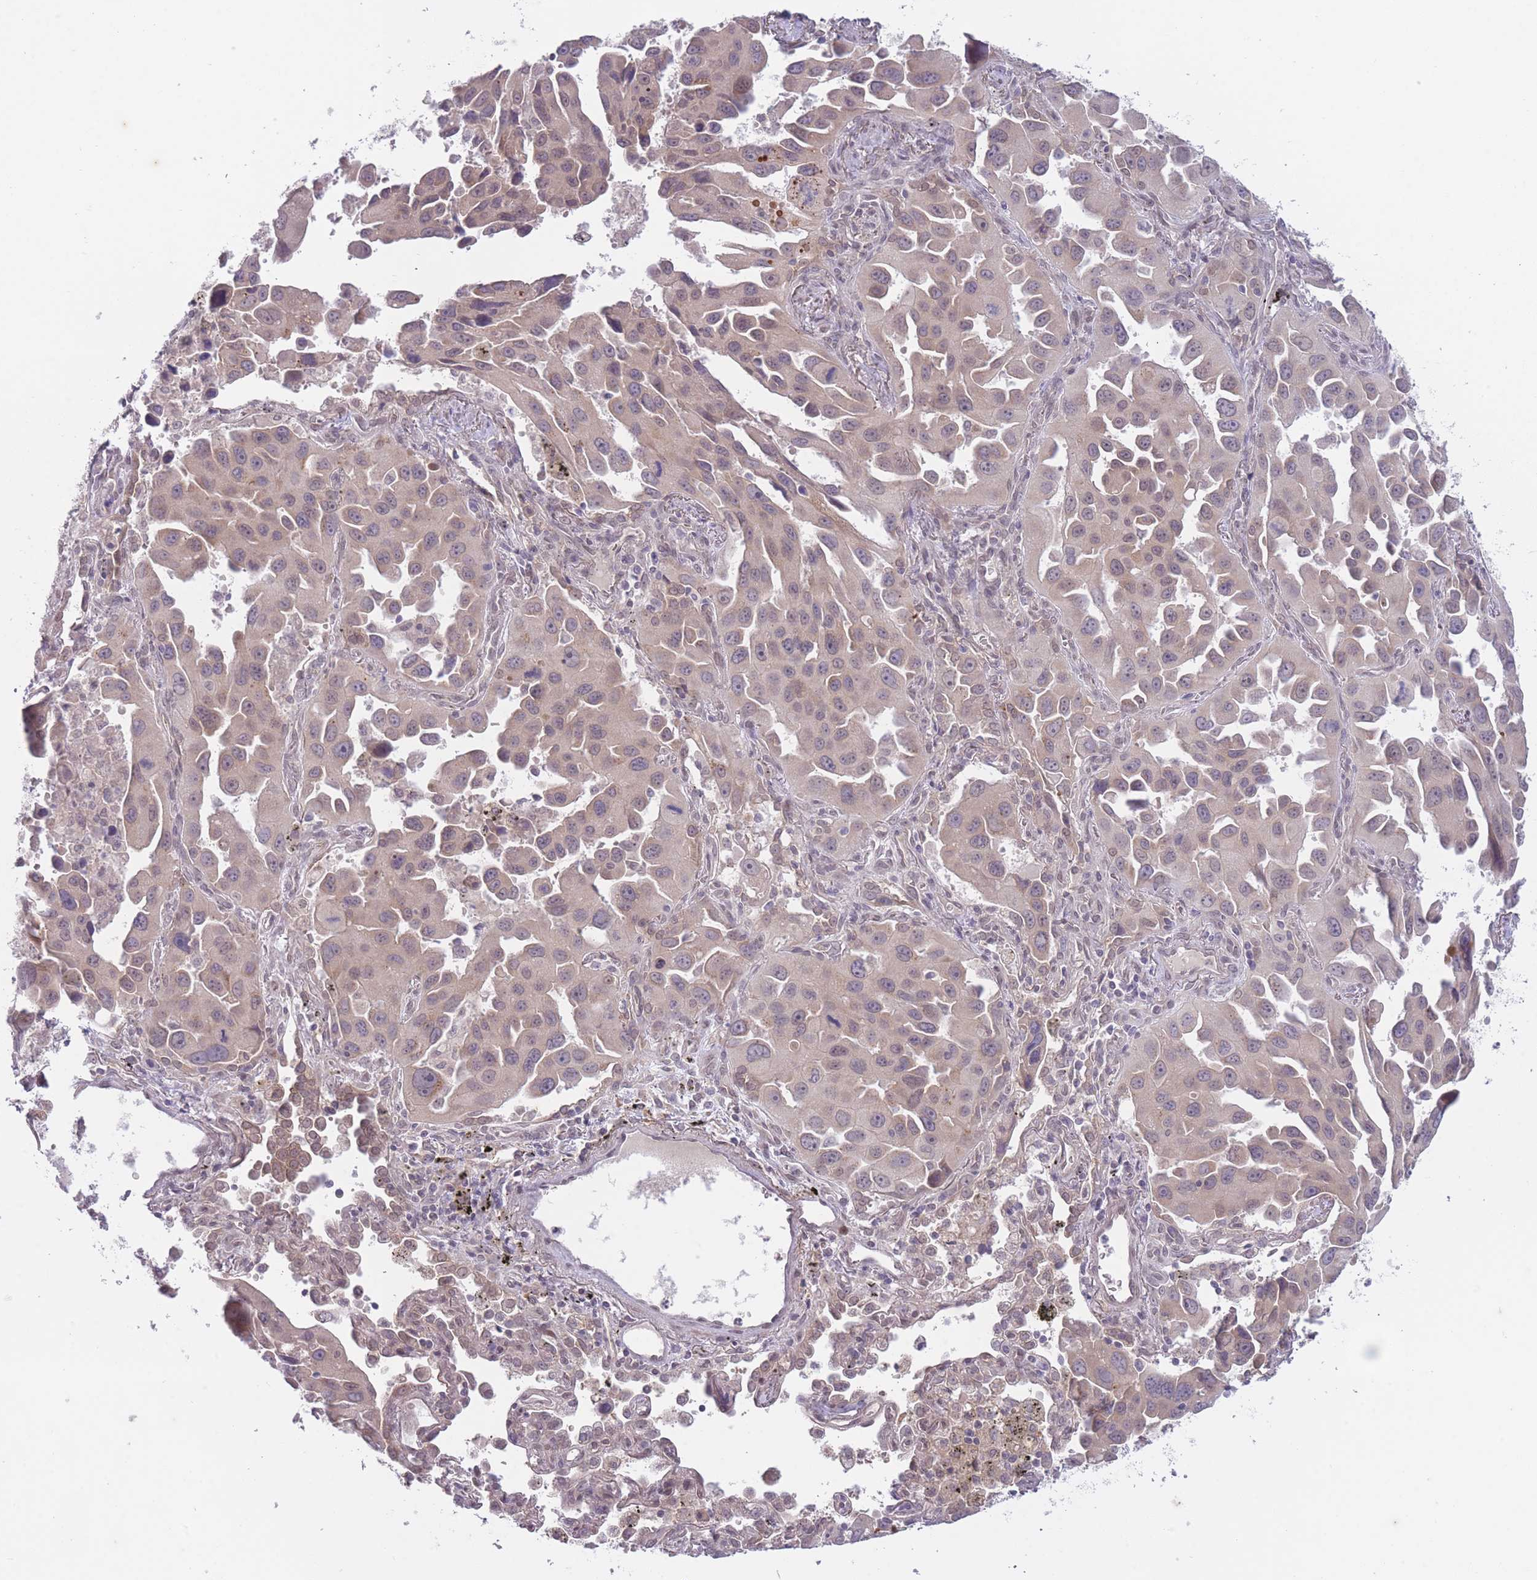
{"staining": {"intensity": "weak", "quantity": "25%-75%", "location": "cytoplasmic/membranous,nuclear"}, "tissue": "lung cancer", "cell_type": "Tumor cells", "image_type": "cancer", "snomed": [{"axis": "morphology", "description": "Adenocarcinoma, NOS"}, {"axis": "topography", "description": "Lung"}], "caption": "Human adenocarcinoma (lung) stained with a brown dye demonstrates weak cytoplasmic/membranous and nuclear positive positivity in approximately 25%-75% of tumor cells.", "gene": "ARPIN", "patient": {"sex": "male", "age": 66}}